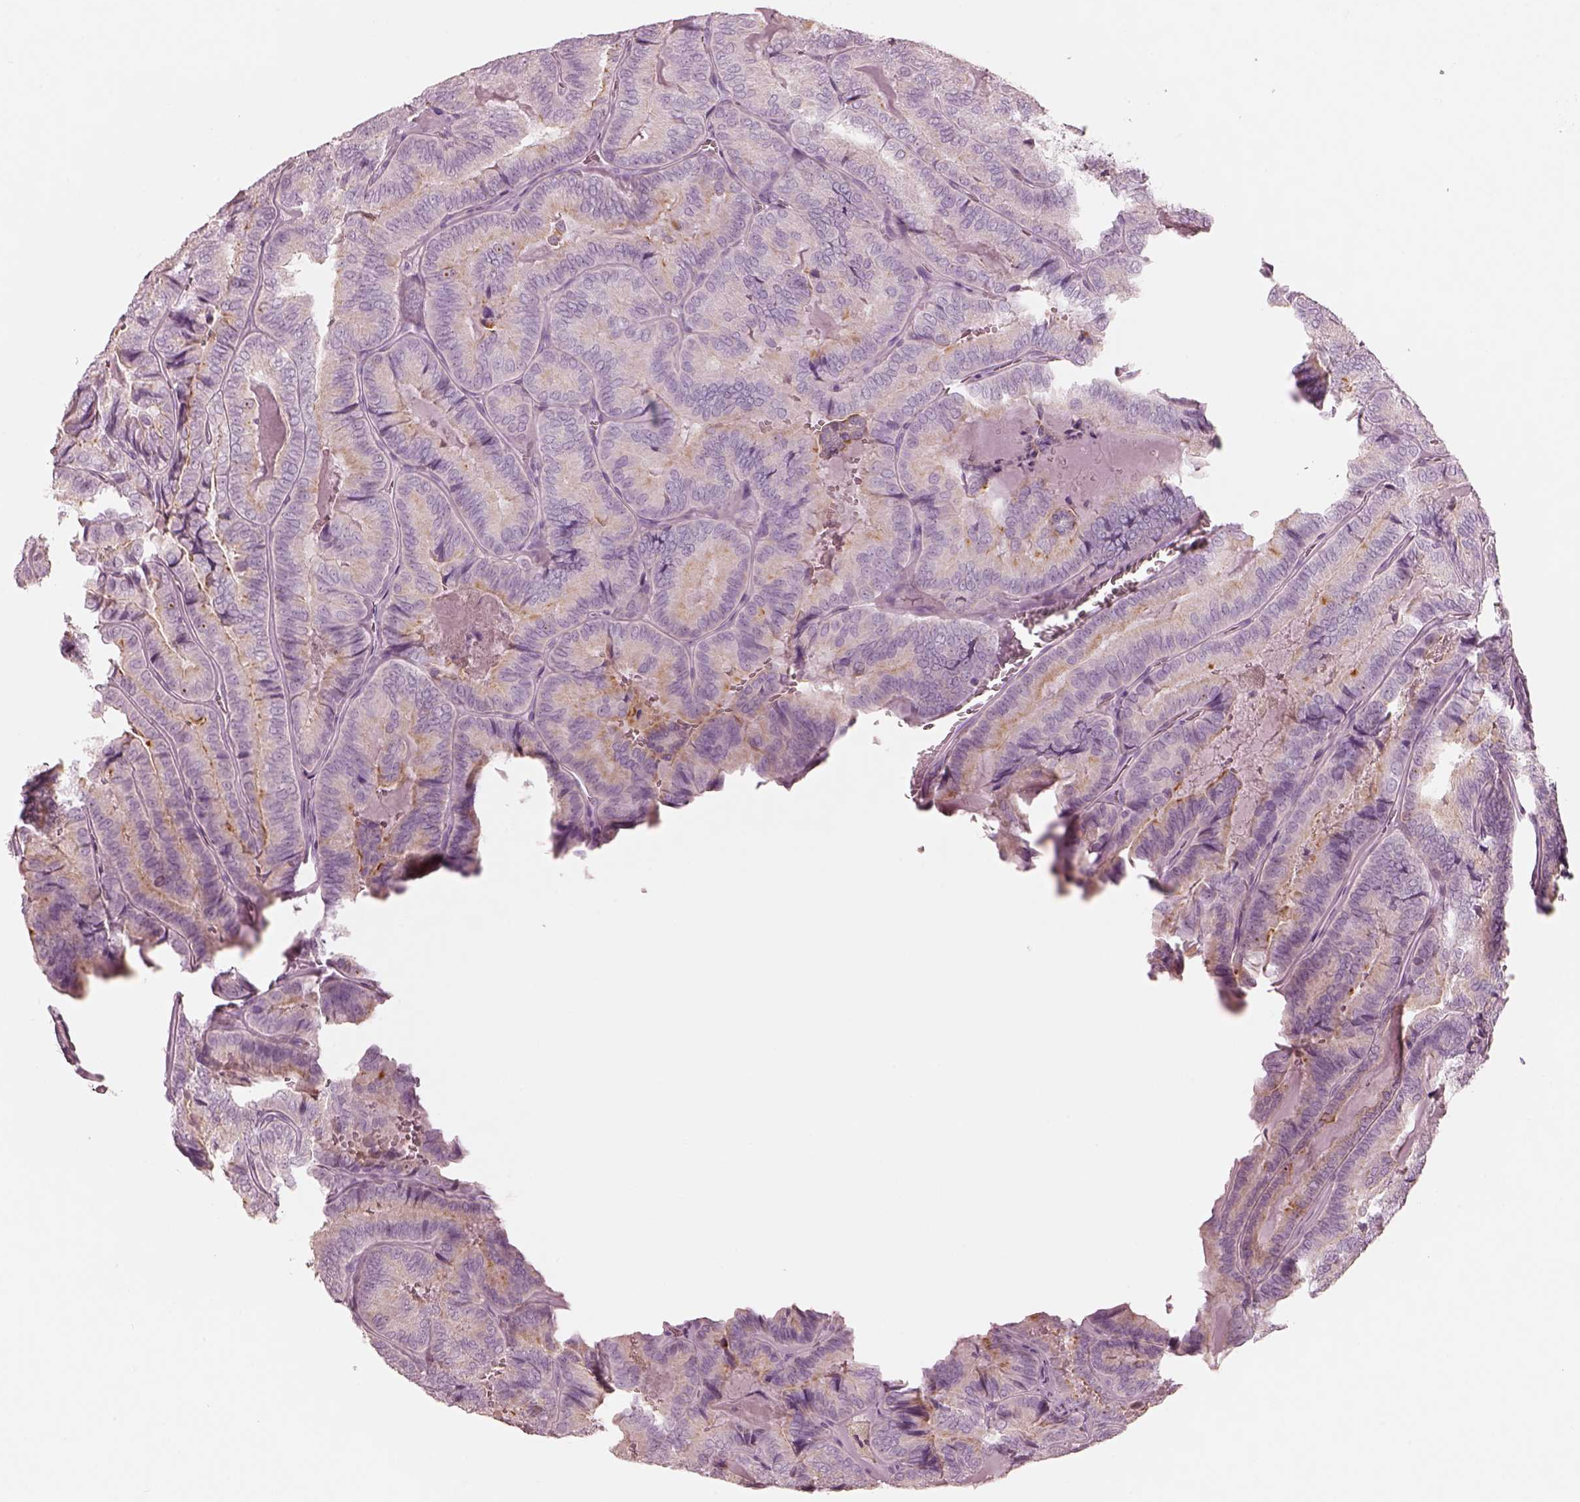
{"staining": {"intensity": "negative", "quantity": "none", "location": "none"}, "tissue": "thyroid cancer", "cell_type": "Tumor cells", "image_type": "cancer", "snomed": [{"axis": "morphology", "description": "Papillary adenocarcinoma, NOS"}, {"axis": "topography", "description": "Thyroid gland"}], "caption": "DAB (3,3'-diaminobenzidine) immunohistochemical staining of thyroid cancer (papillary adenocarcinoma) demonstrates no significant staining in tumor cells.", "gene": "PON3", "patient": {"sex": "female", "age": 75}}